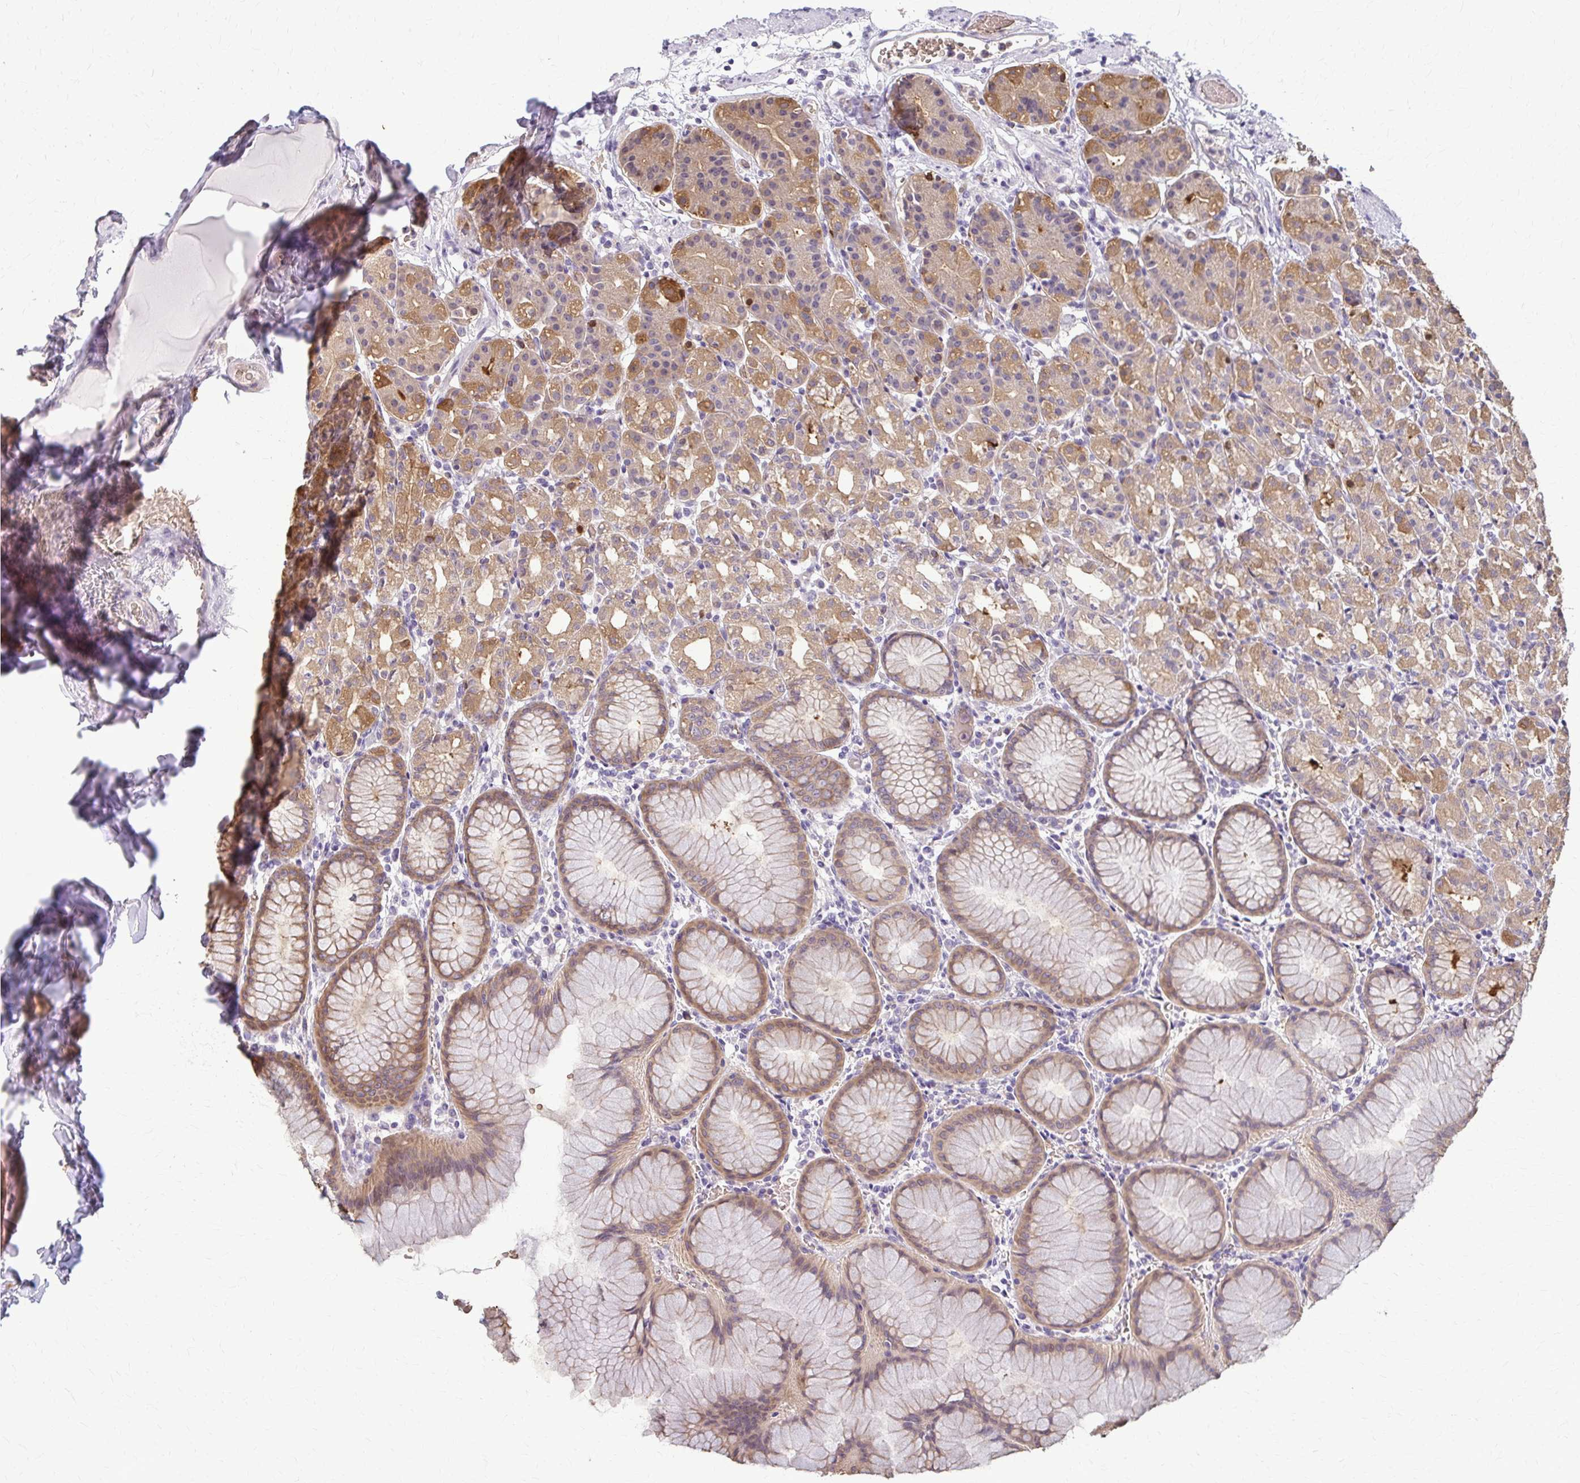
{"staining": {"intensity": "moderate", "quantity": ">75%", "location": "cytoplasmic/membranous"}, "tissue": "stomach", "cell_type": "Glandular cells", "image_type": "normal", "snomed": [{"axis": "morphology", "description": "Normal tissue, NOS"}, {"axis": "topography", "description": "Stomach"}], "caption": "The immunohistochemical stain labels moderate cytoplasmic/membranous positivity in glandular cells of normal stomach. (Stains: DAB in brown, nuclei in blue, Microscopy: brightfield microscopy at high magnification).", "gene": "ZNF34", "patient": {"sex": "female", "age": 57}}